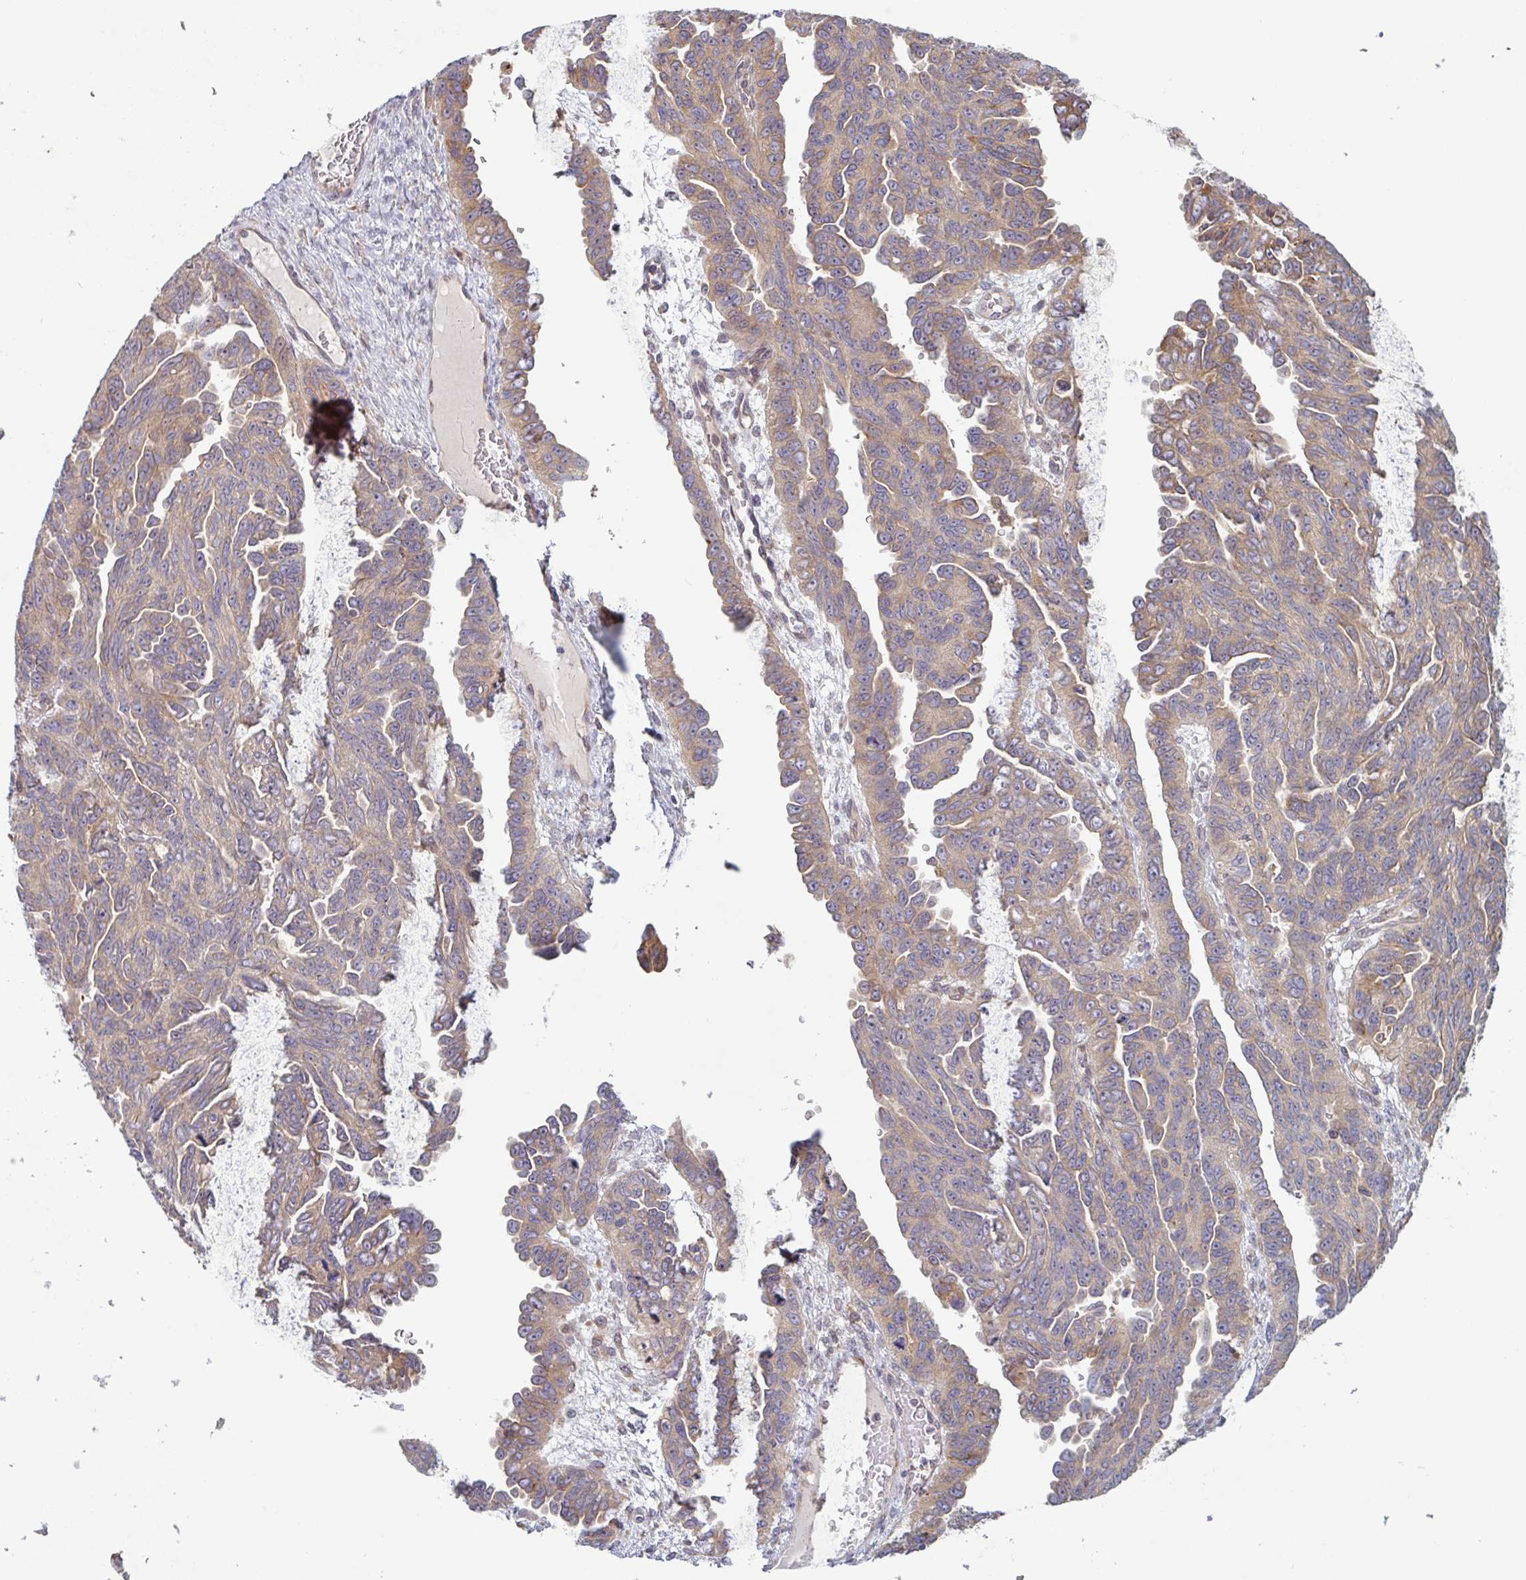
{"staining": {"intensity": "moderate", "quantity": ">75%", "location": "cytoplasmic/membranous"}, "tissue": "ovarian cancer", "cell_type": "Tumor cells", "image_type": "cancer", "snomed": [{"axis": "morphology", "description": "Cystadenocarcinoma, serous, NOS"}, {"axis": "topography", "description": "Ovary"}], "caption": "Immunohistochemical staining of human ovarian serous cystadenocarcinoma shows medium levels of moderate cytoplasmic/membranous protein staining in approximately >75% of tumor cells. Using DAB (3,3'-diaminobenzidine) (brown) and hematoxylin (blue) stains, captured at high magnification using brightfield microscopy.", "gene": "RIT1", "patient": {"sex": "female", "age": 64}}